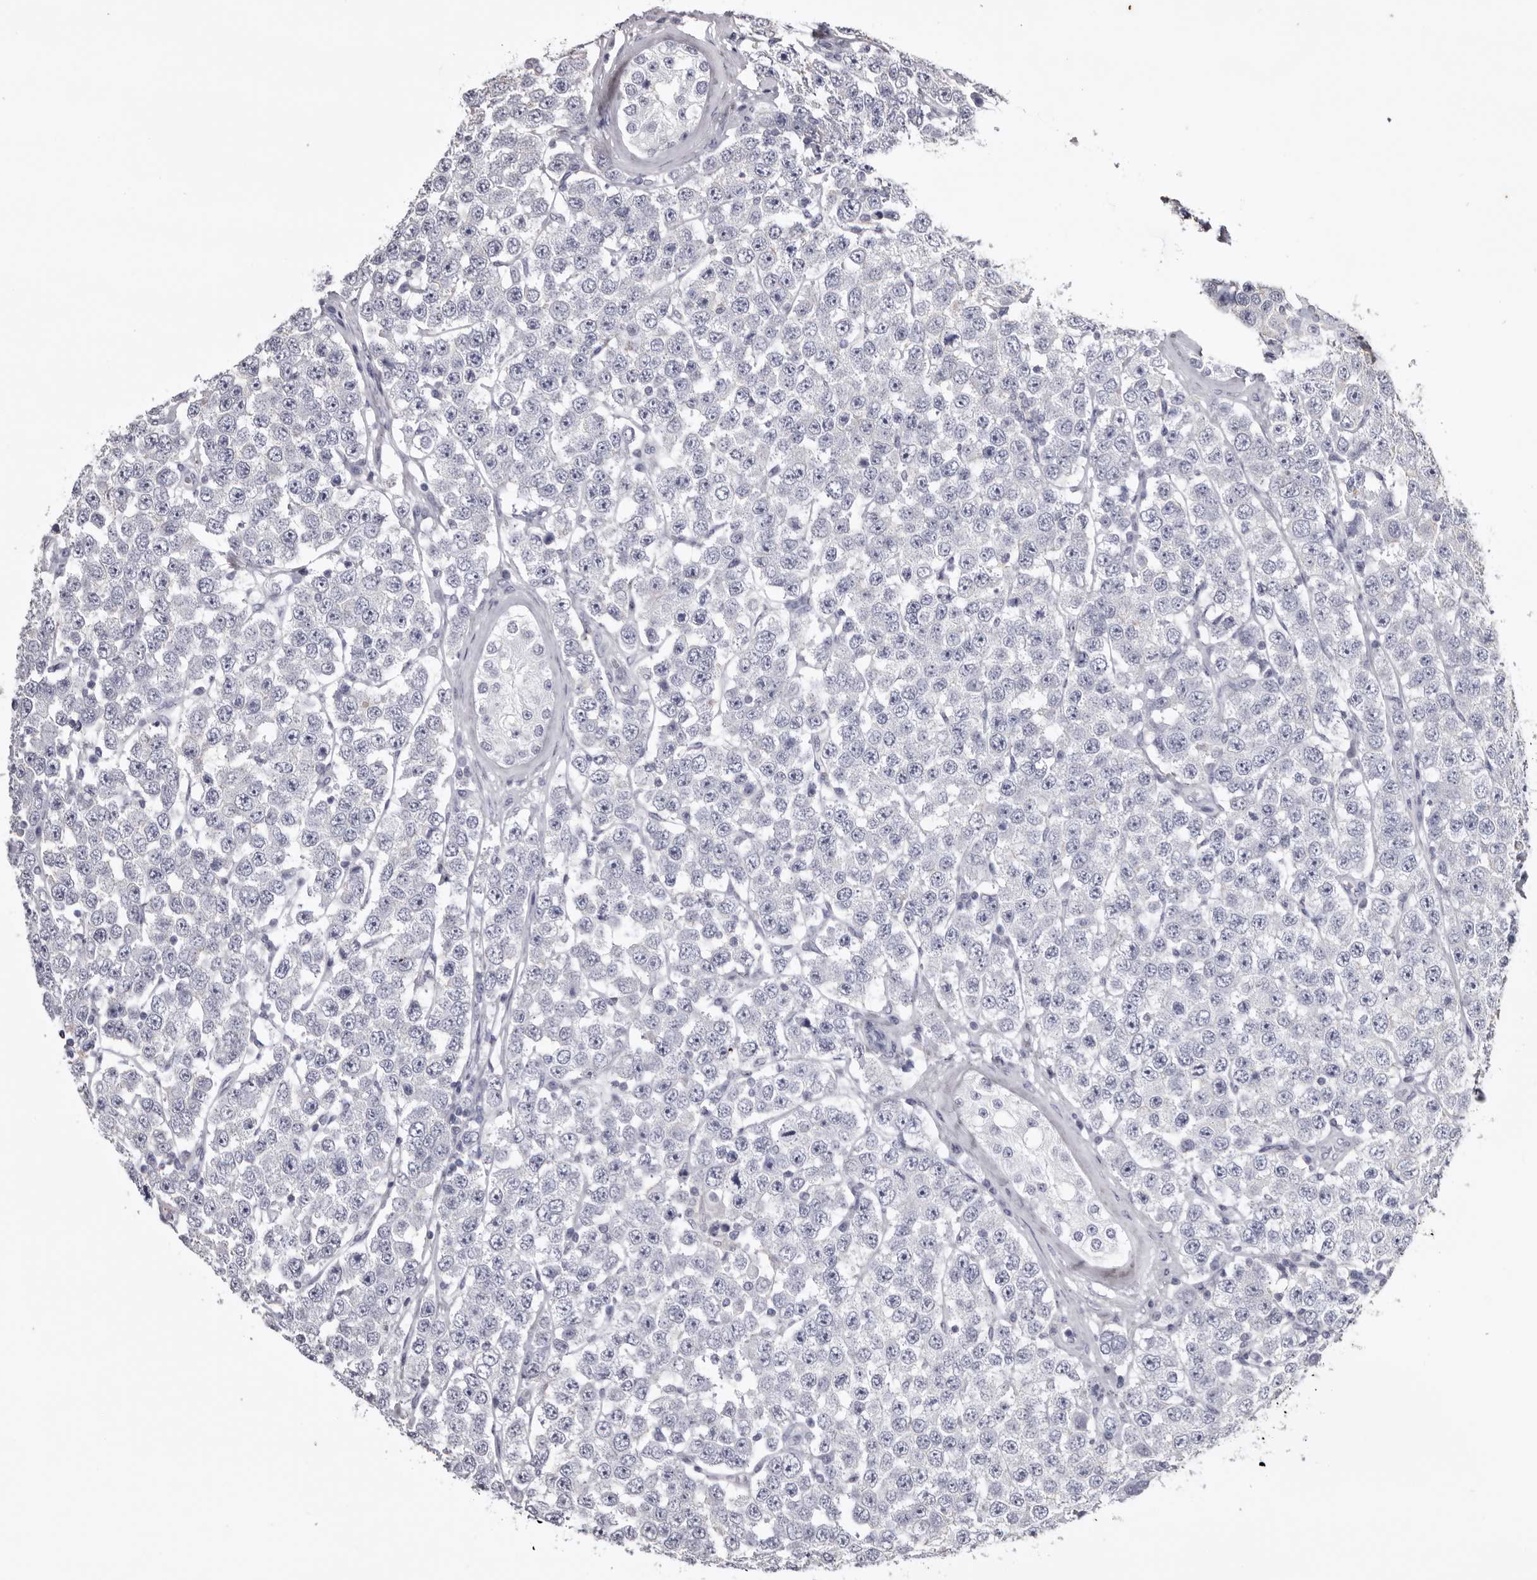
{"staining": {"intensity": "negative", "quantity": "none", "location": "none"}, "tissue": "testis cancer", "cell_type": "Tumor cells", "image_type": "cancer", "snomed": [{"axis": "morphology", "description": "Seminoma, NOS"}, {"axis": "topography", "description": "Testis"}], "caption": "High magnification brightfield microscopy of seminoma (testis) stained with DAB (3,3'-diaminobenzidine) (brown) and counterstained with hematoxylin (blue): tumor cells show no significant positivity.", "gene": "LAD1", "patient": {"sex": "male", "age": 28}}